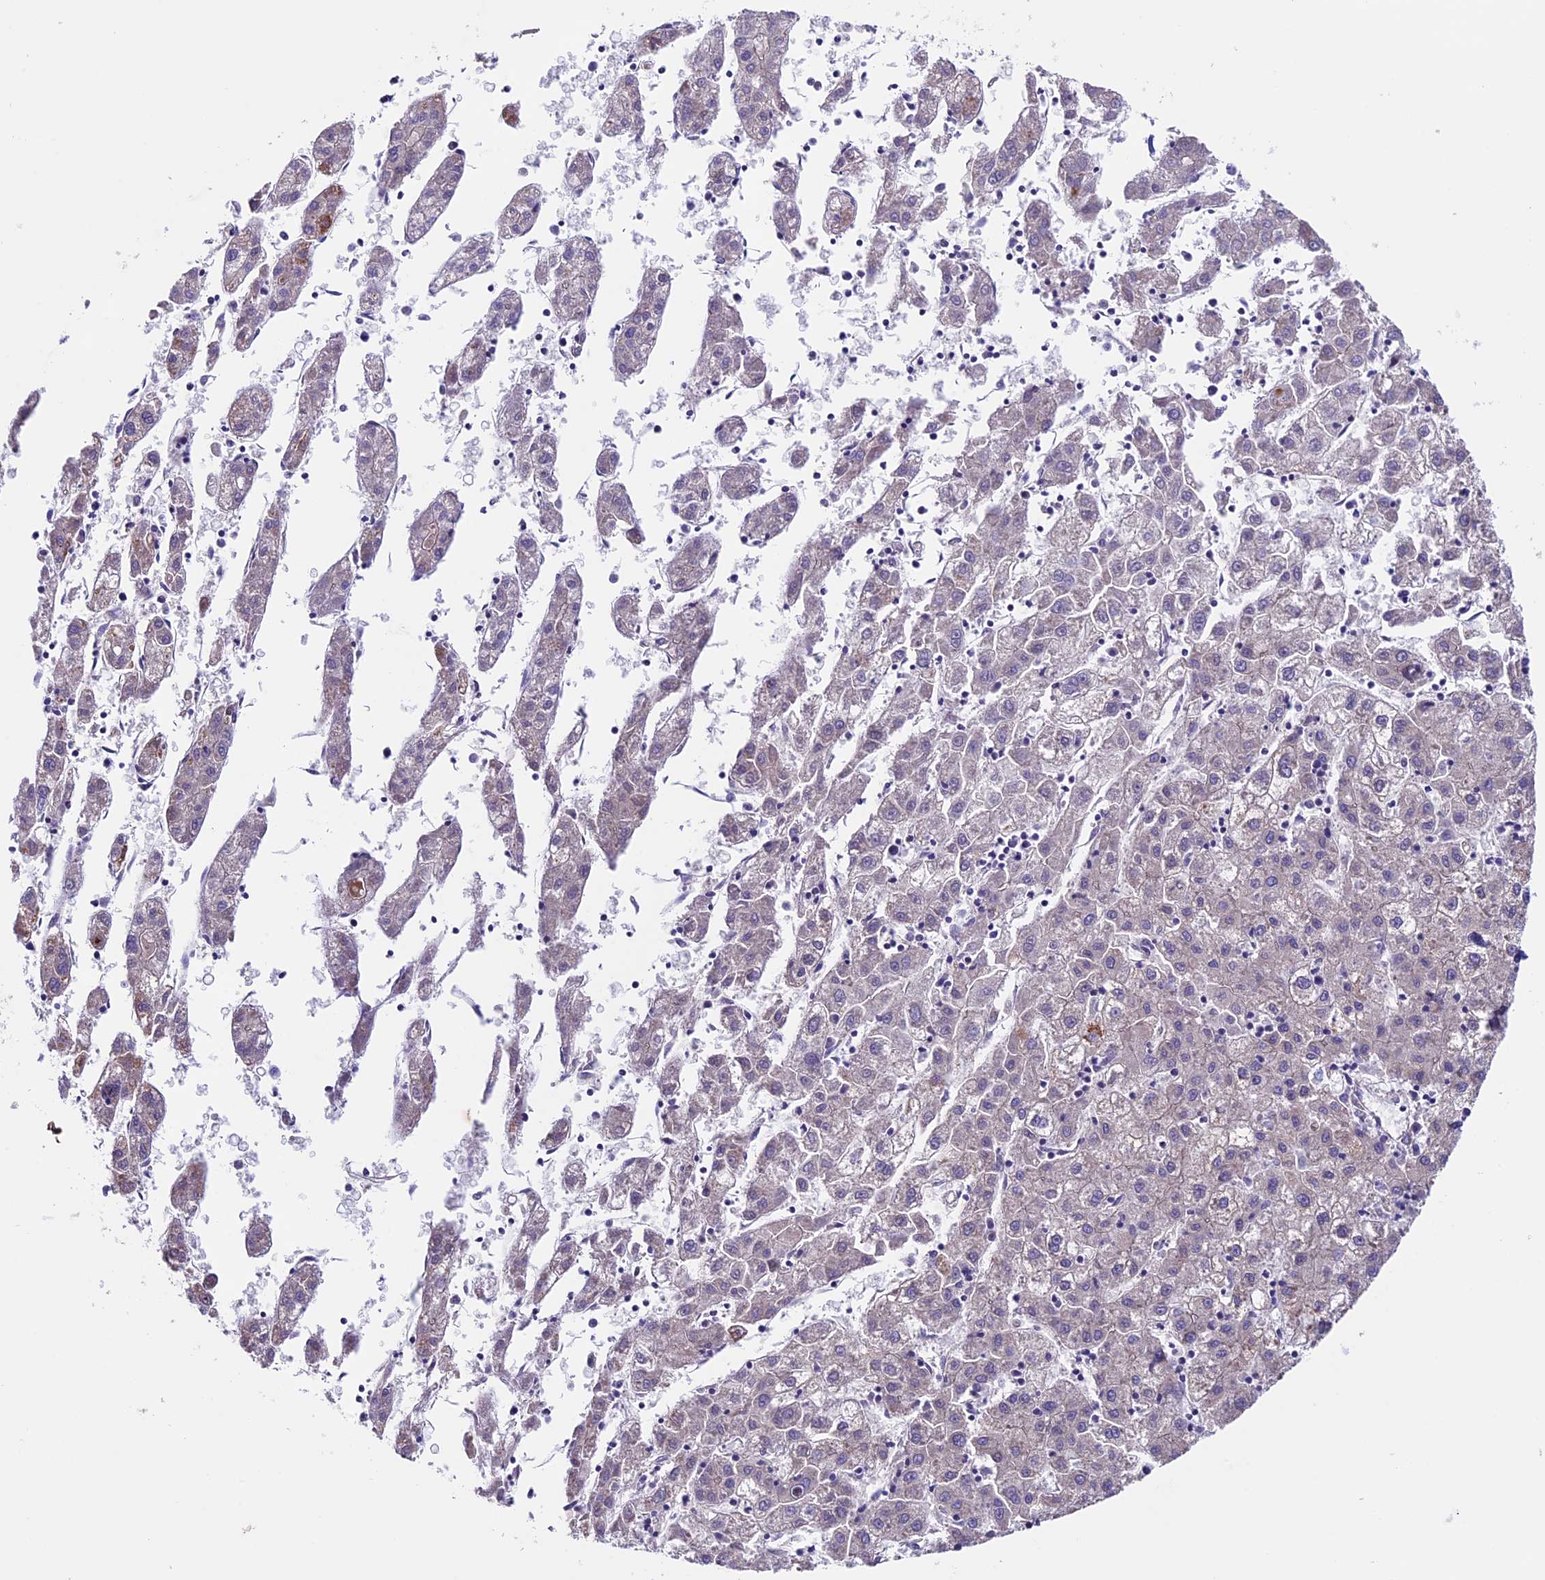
{"staining": {"intensity": "negative", "quantity": "none", "location": "none"}, "tissue": "liver cancer", "cell_type": "Tumor cells", "image_type": "cancer", "snomed": [{"axis": "morphology", "description": "Carcinoma, Hepatocellular, NOS"}, {"axis": "topography", "description": "Liver"}], "caption": "This image is of liver hepatocellular carcinoma stained with immunohistochemistry (IHC) to label a protein in brown with the nuclei are counter-stained blue. There is no expression in tumor cells.", "gene": "TMEM171", "patient": {"sex": "male", "age": 72}}